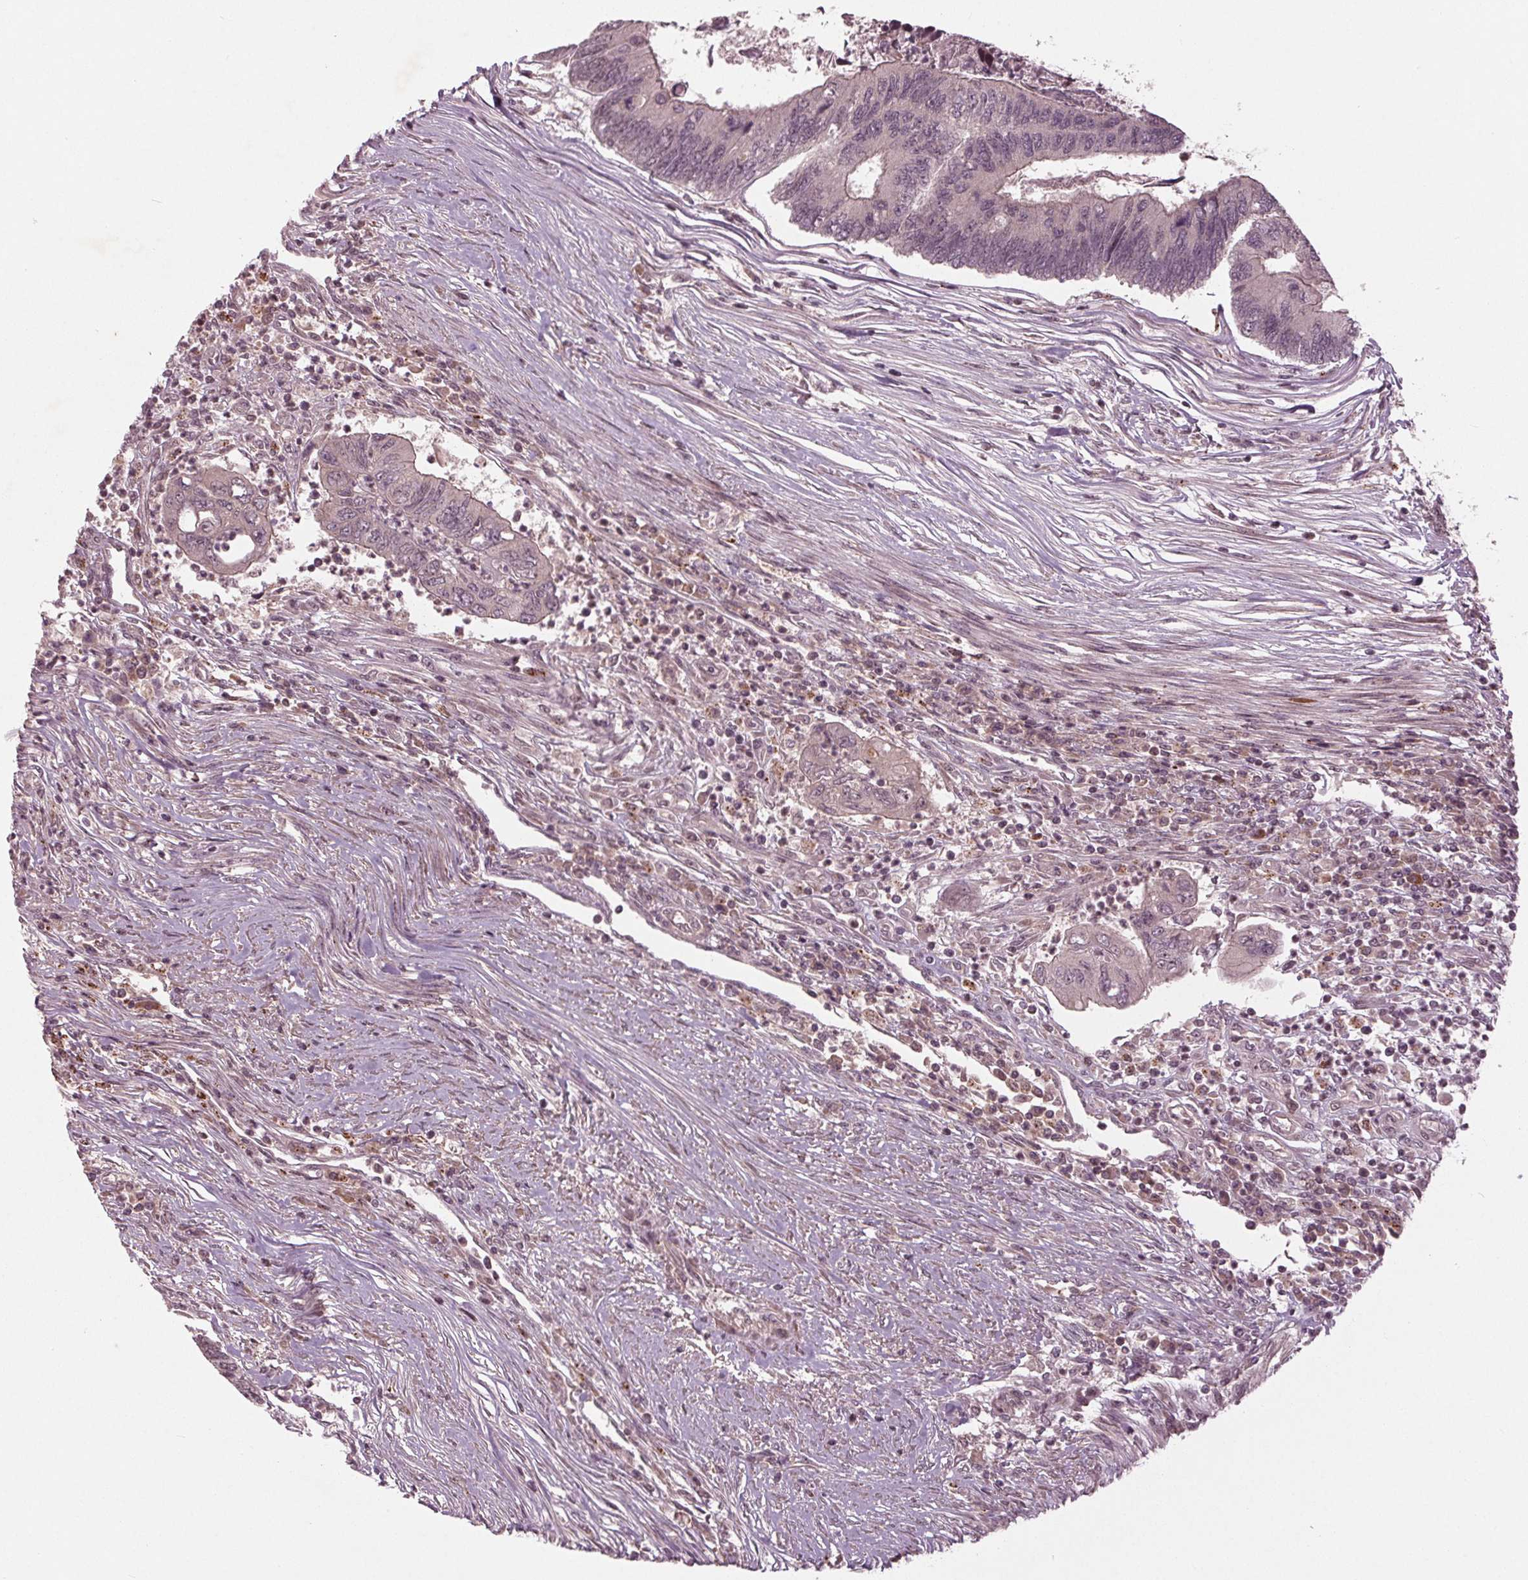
{"staining": {"intensity": "negative", "quantity": "none", "location": "none"}, "tissue": "colorectal cancer", "cell_type": "Tumor cells", "image_type": "cancer", "snomed": [{"axis": "morphology", "description": "Adenocarcinoma, NOS"}, {"axis": "topography", "description": "Colon"}], "caption": "IHC of colorectal cancer (adenocarcinoma) shows no expression in tumor cells.", "gene": "CDKL4", "patient": {"sex": "female", "age": 67}}